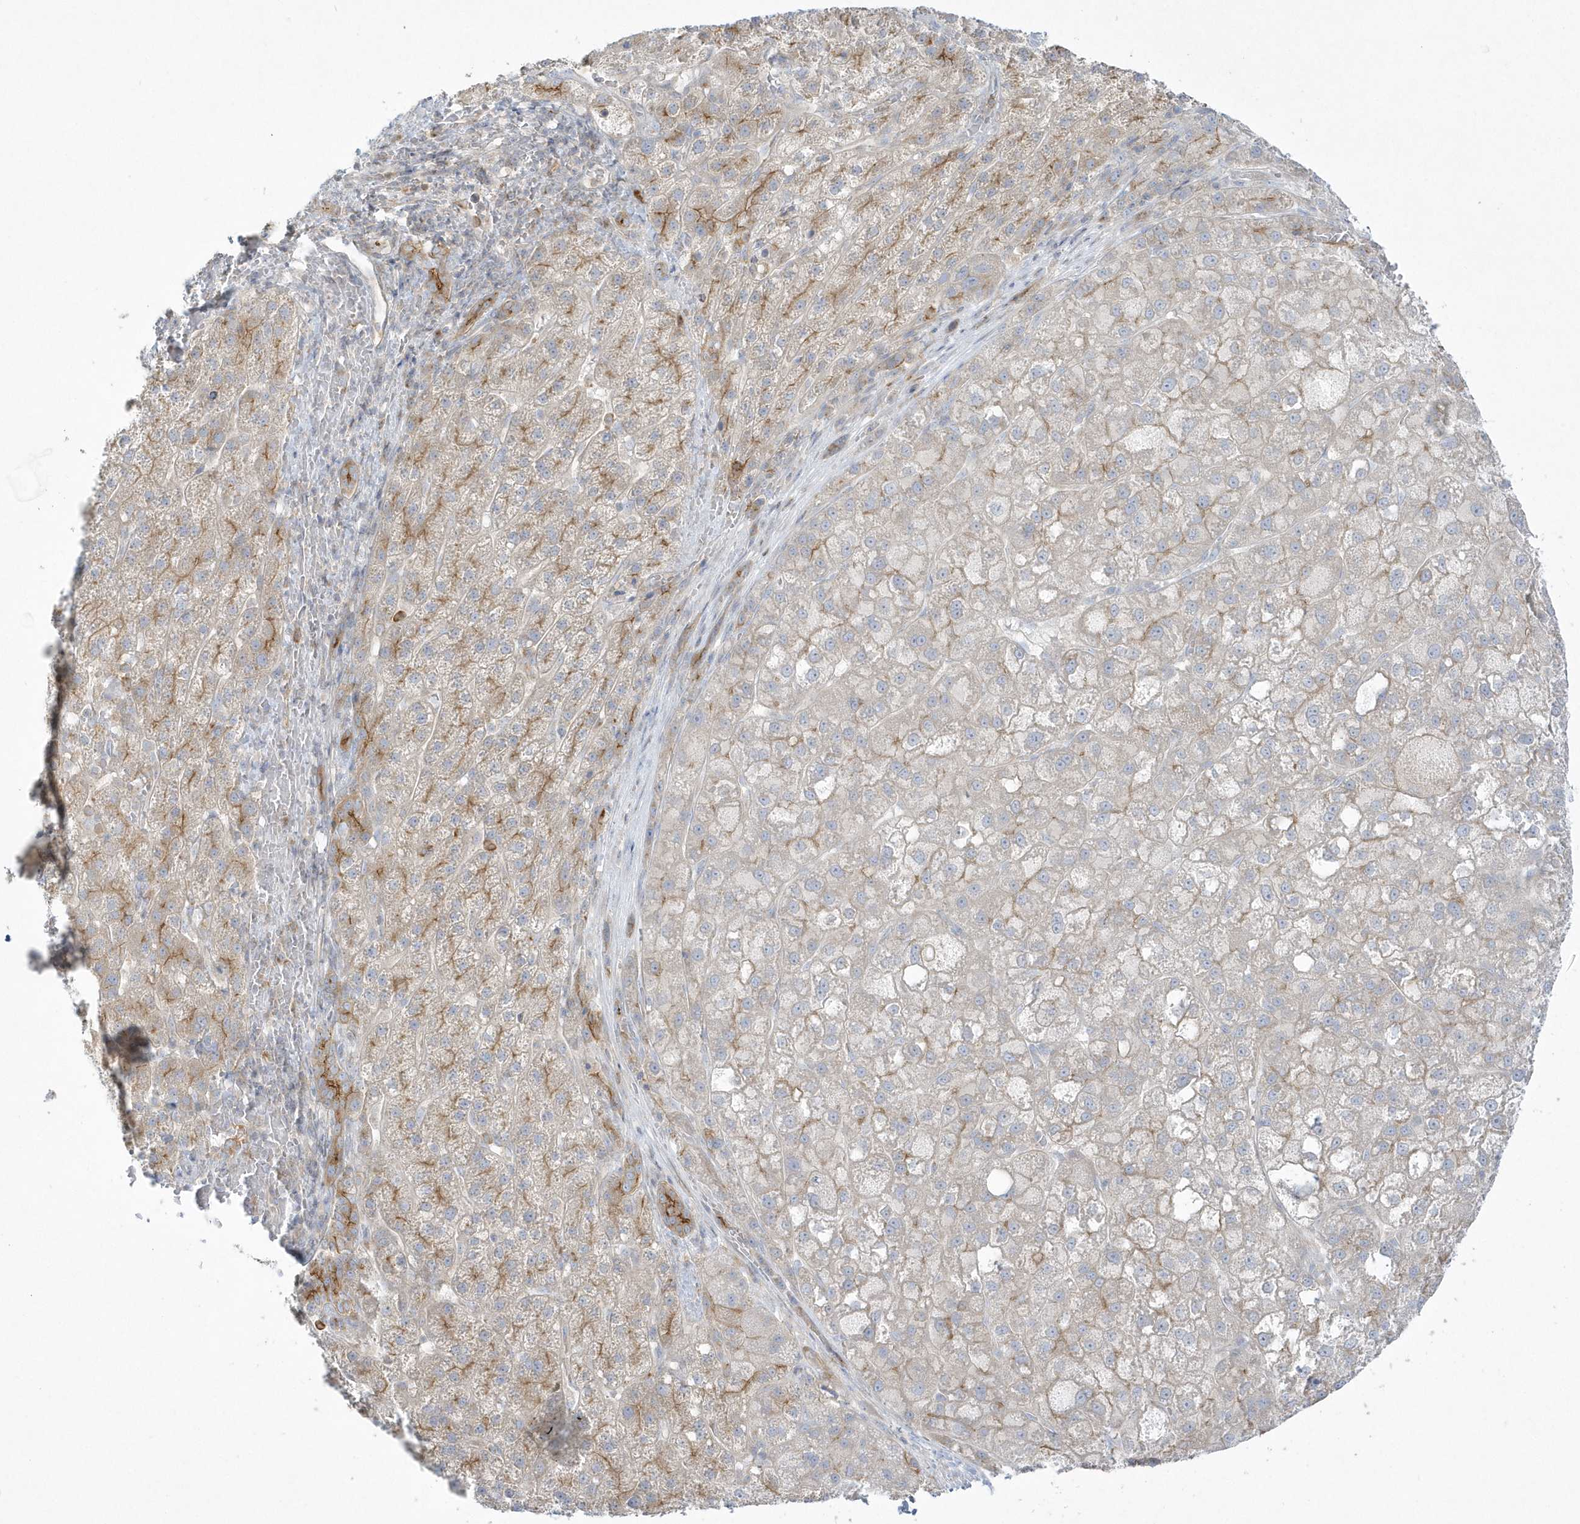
{"staining": {"intensity": "moderate", "quantity": "<25%", "location": "cytoplasmic/membranous"}, "tissue": "liver cancer", "cell_type": "Tumor cells", "image_type": "cancer", "snomed": [{"axis": "morphology", "description": "Carcinoma, Hepatocellular, NOS"}, {"axis": "topography", "description": "Liver"}], "caption": "Immunohistochemical staining of human liver hepatocellular carcinoma demonstrates low levels of moderate cytoplasmic/membranous protein positivity in approximately <25% of tumor cells.", "gene": "DNAJC18", "patient": {"sex": "male", "age": 57}}